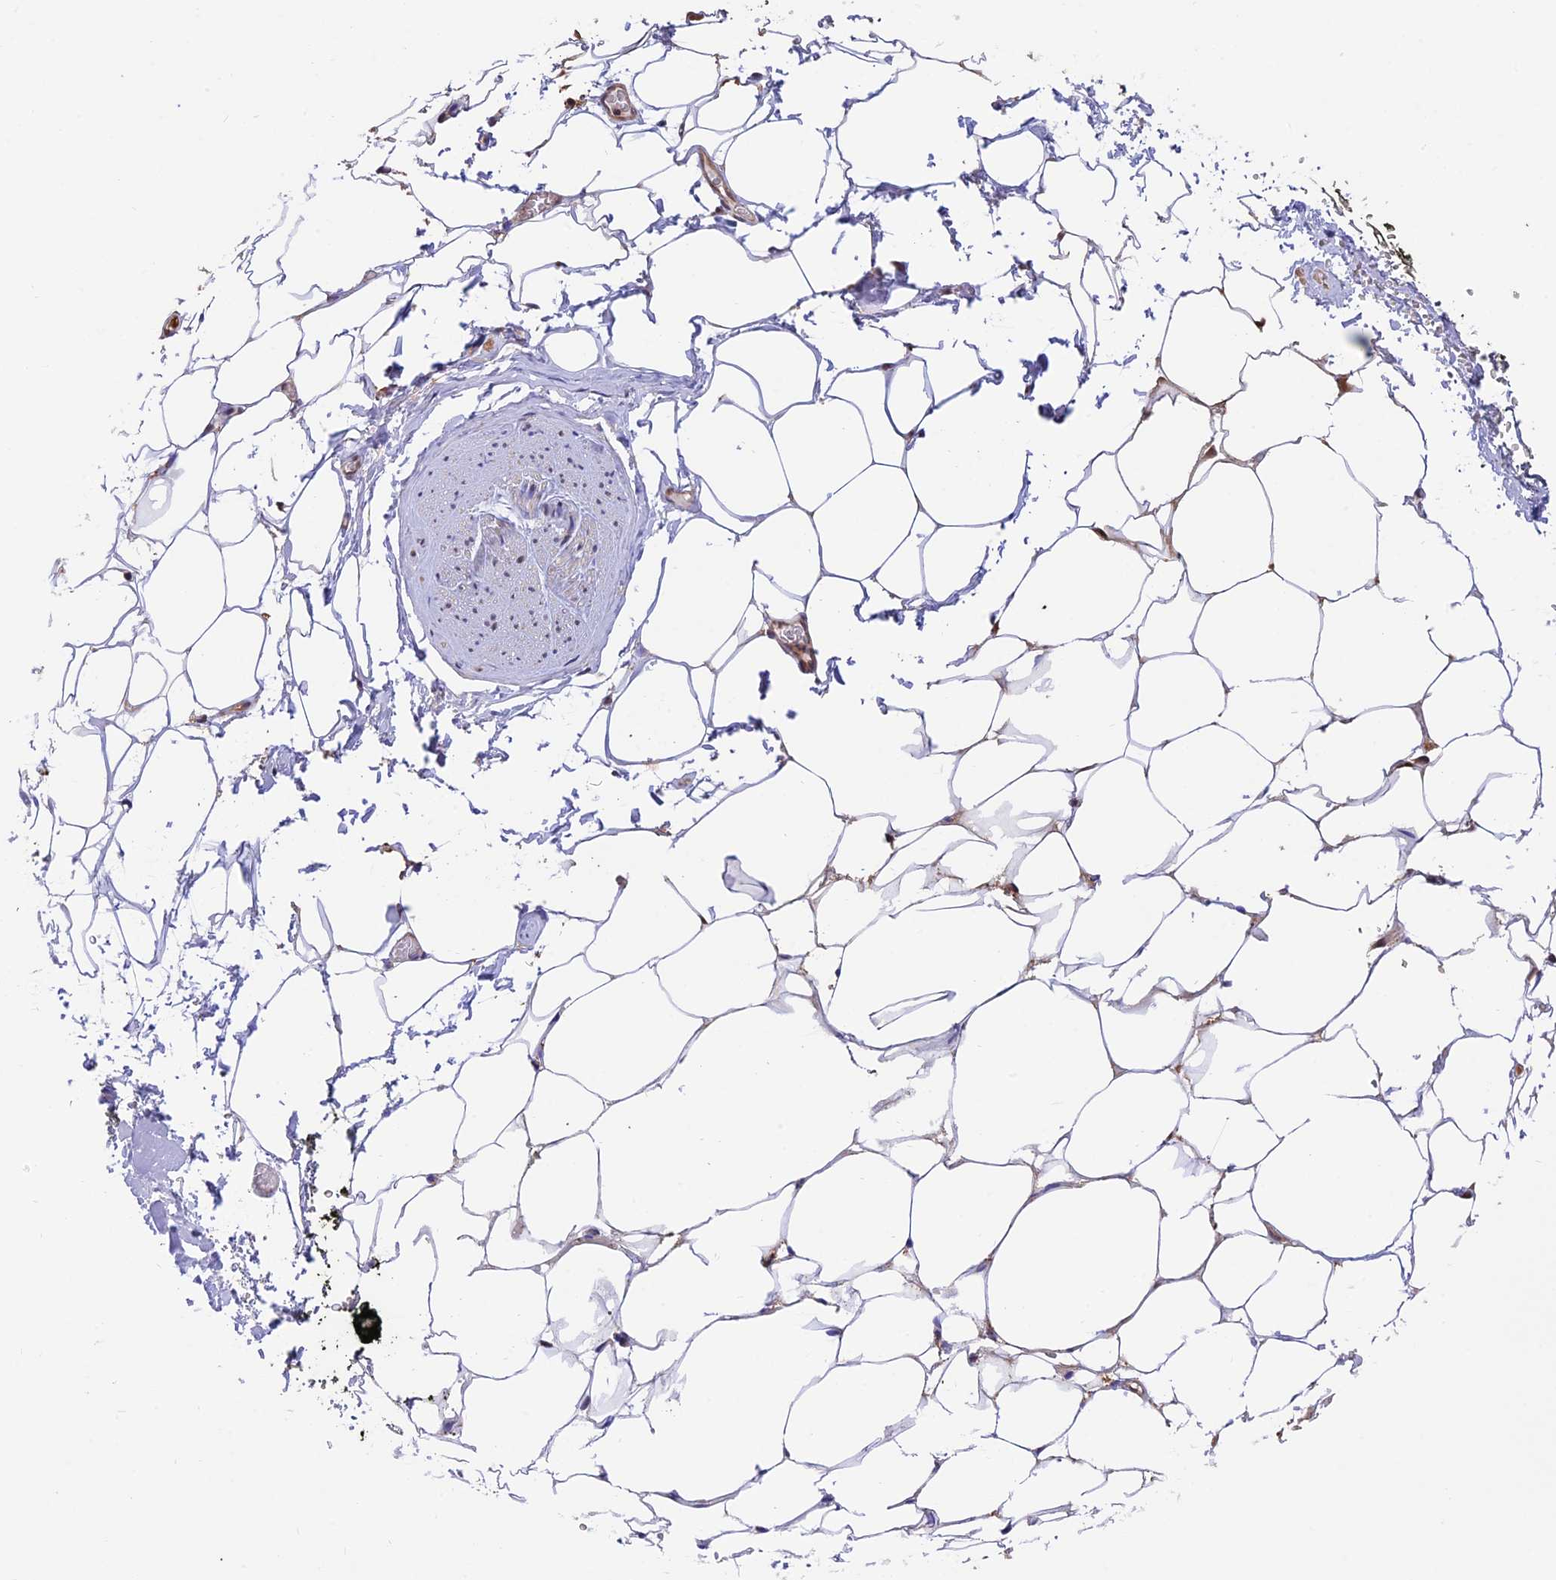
{"staining": {"intensity": "moderate", "quantity": "25%-75%", "location": "cytoplasmic/membranous,nuclear"}, "tissue": "adipose tissue", "cell_type": "Adipocytes", "image_type": "normal", "snomed": [{"axis": "morphology", "description": "Normal tissue, NOS"}, {"axis": "morphology", "description": "Adenocarcinoma, Low grade"}, {"axis": "topography", "description": "Prostate"}, {"axis": "topography", "description": "Peripheral nerve tissue"}], "caption": "Adipocytes show medium levels of moderate cytoplasmic/membranous,nuclear expression in about 25%-75% of cells in benign human adipose tissue. Immunohistochemistry stains the protein in brown and the nuclei are stained blue.", "gene": "PSMB3", "patient": {"sex": "male", "age": 63}}